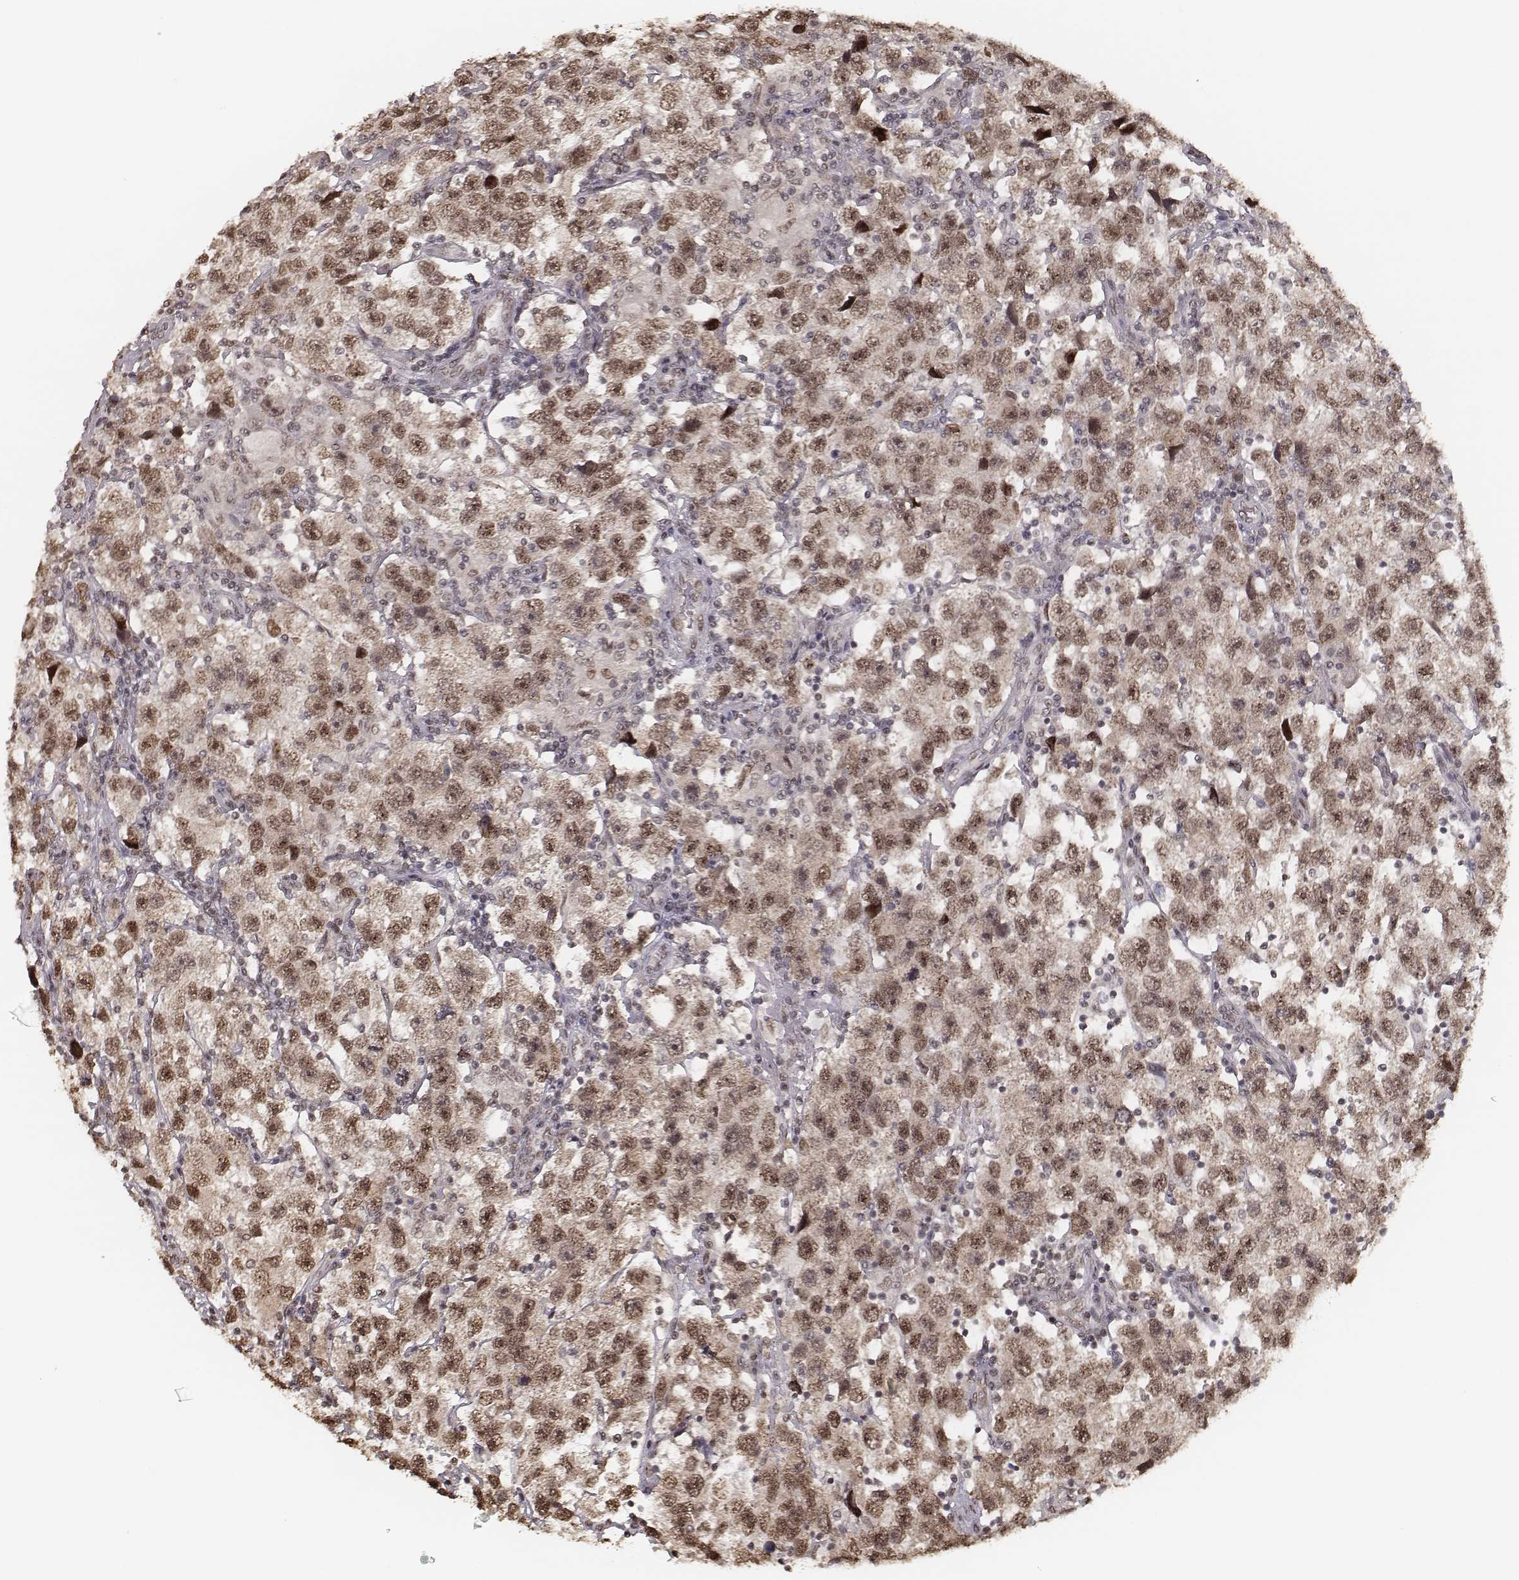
{"staining": {"intensity": "moderate", "quantity": ">75%", "location": "nuclear"}, "tissue": "testis cancer", "cell_type": "Tumor cells", "image_type": "cancer", "snomed": [{"axis": "morphology", "description": "Seminoma, NOS"}, {"axis": "topography", "description": "Testis"}], "caption": "The immunohistochemical stain highlights moderate nuclear positivity in tumor cells of testis cancer tissue.", "gene": "HMGA2", "patient": {"sex": "male", "age": 26}}